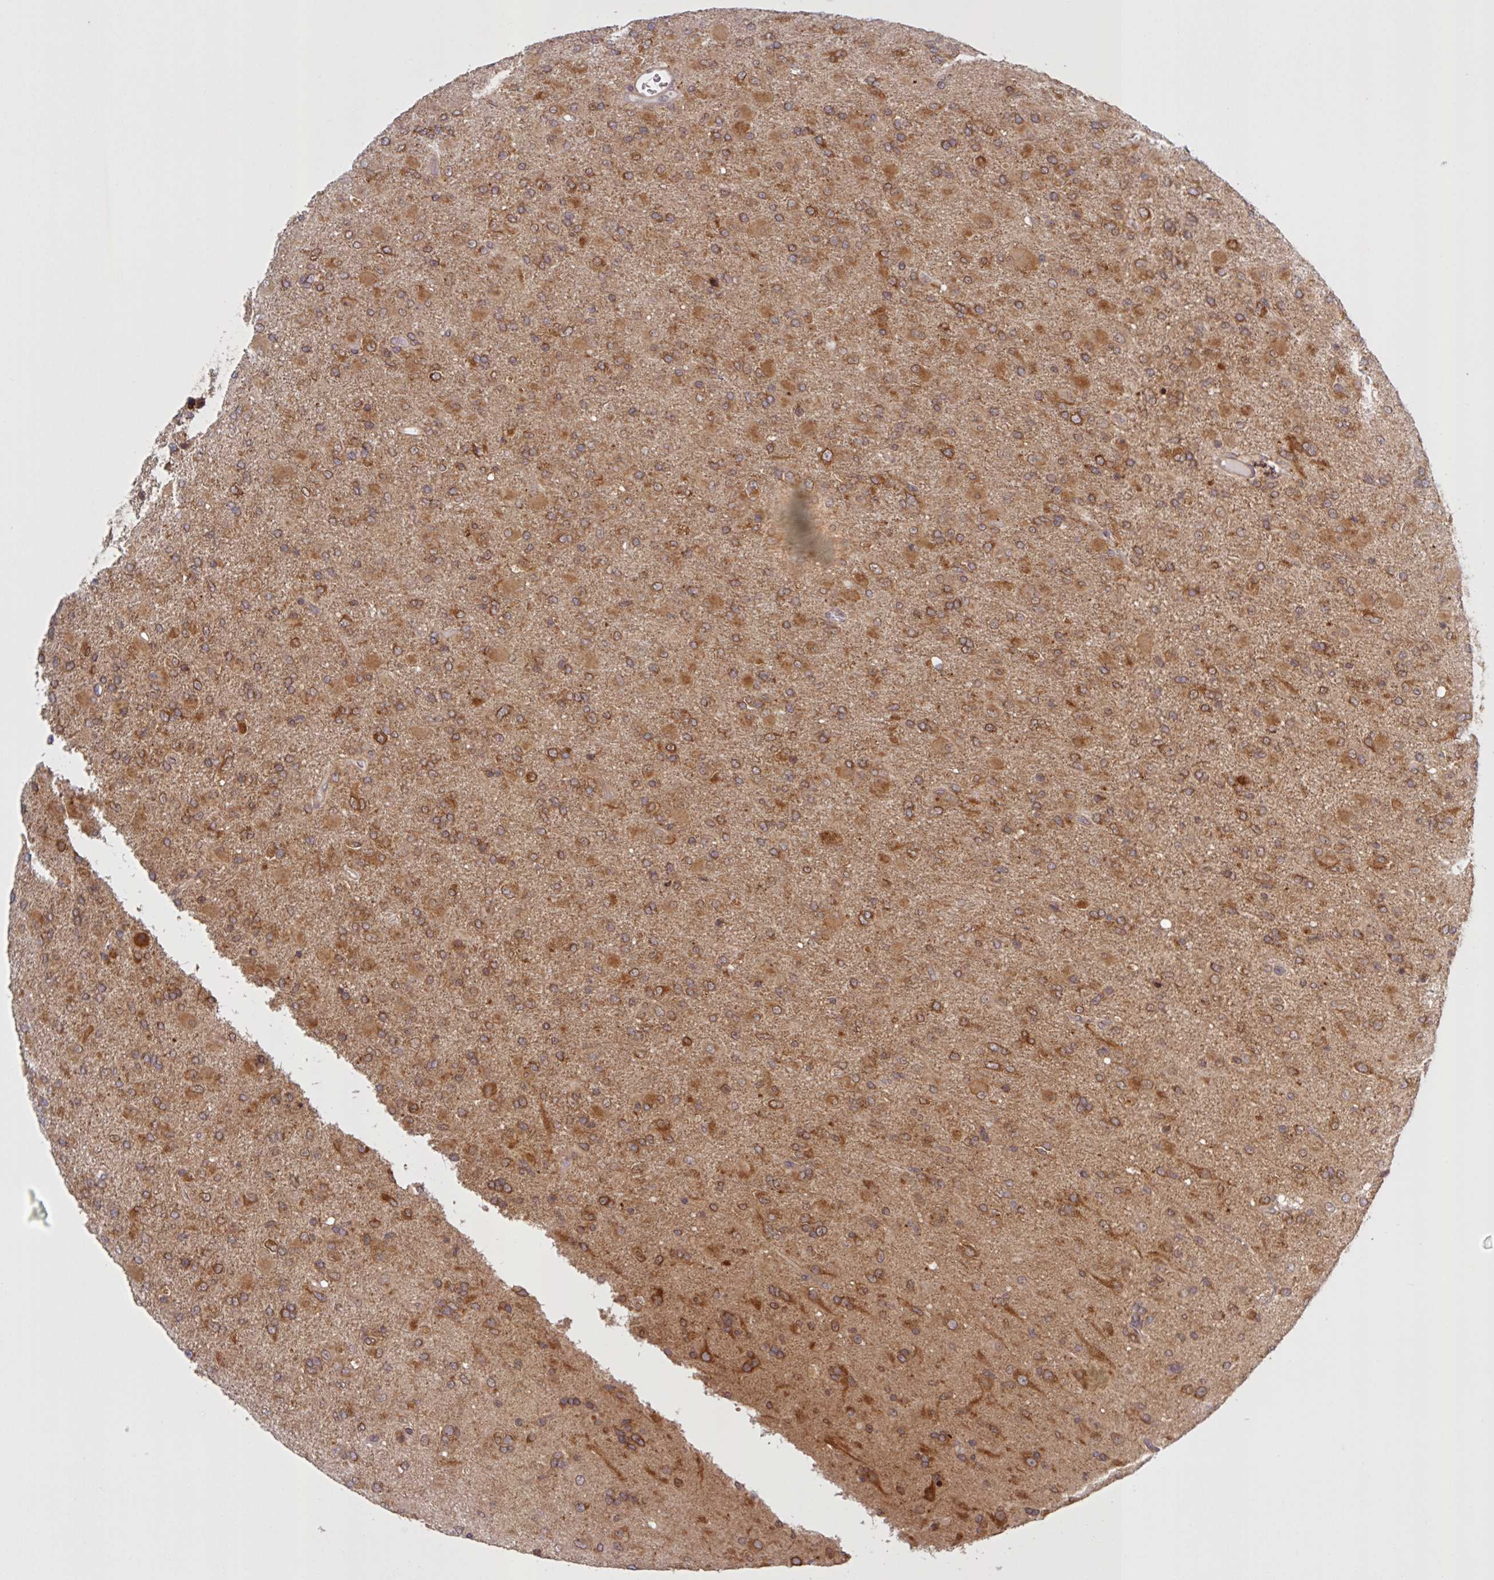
{"staining": {"intensity": "moderate", "quantity": ">75%", "location": "cytoplasmic/membranous"}, "tissue": "glioma", "cell_type": "Tumor cells", "image_type": "cancer", "snomed": [{"axis": "morphology", "description": "Glioma, malignant, Low grade"}, {"axis": "topography", "description": "Brain"}], "caption": "Immunohistochemical staining of malignant glioma (low-grade) shows medium levels of moderate cytoplasmic/membranous protein staining in about >75% of tumor cells.", "gene": "CAMLG", "patient": {"sex": "male", "age": 65}}